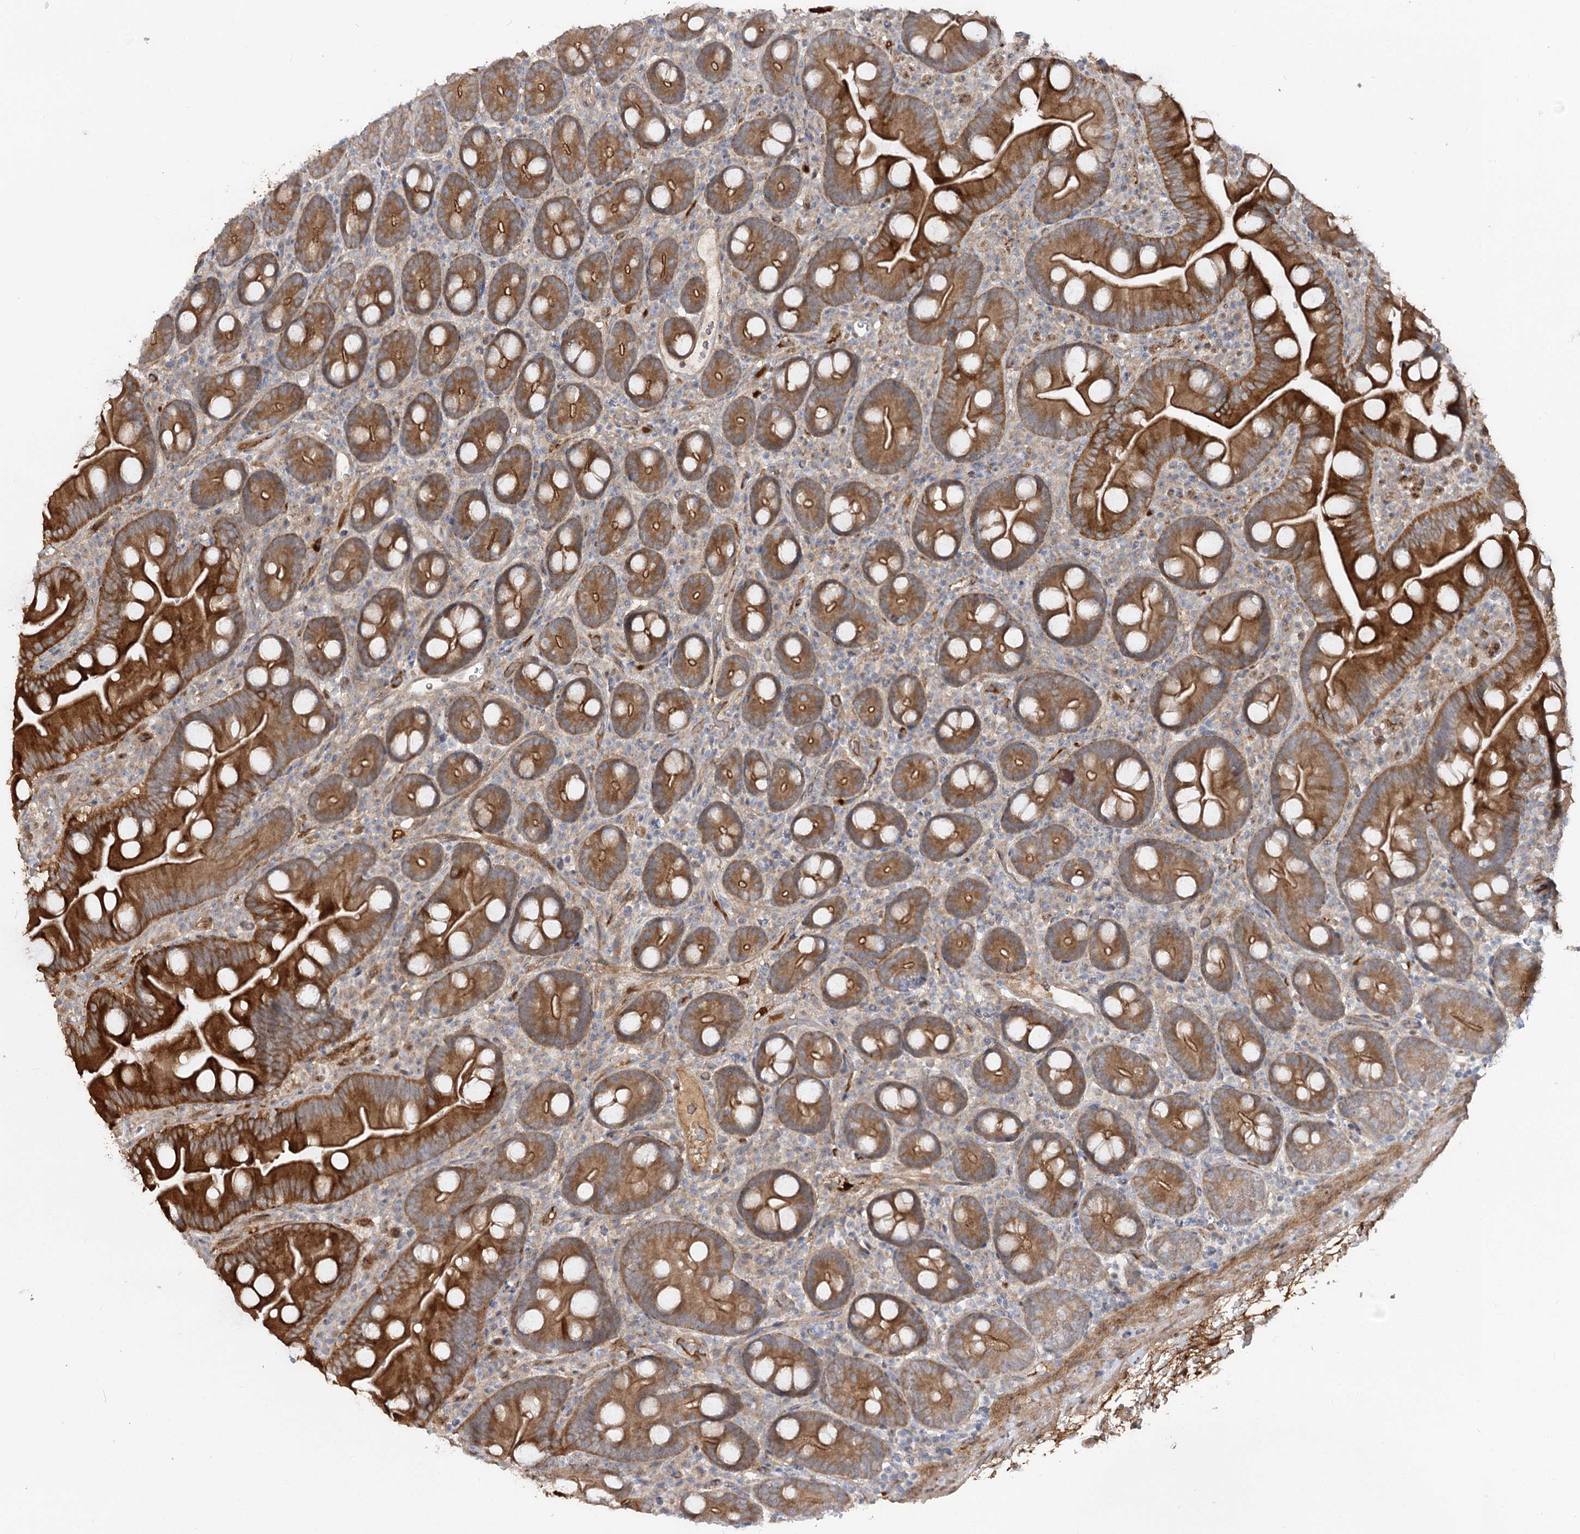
{"staining": {"intensity": "strong", "quantity": ">75%", "location": "cytoplasmic/membranous"}, "tissue": "small intestine", "cell_type": "Glandular cells", "image_type": "normal", "snomed": [{"axis": "morphology", "description": "Normal tissue, NOS"}, {"axis": "topography", "description": "Small intestine"}], "caption": "IHC of normal human small intestine displays high levels of strong cytoplasmic/membranous expression in about >75% of glandular cells.", "gene": "FGF19", "patient": {"sex": "female", "age": 68}}